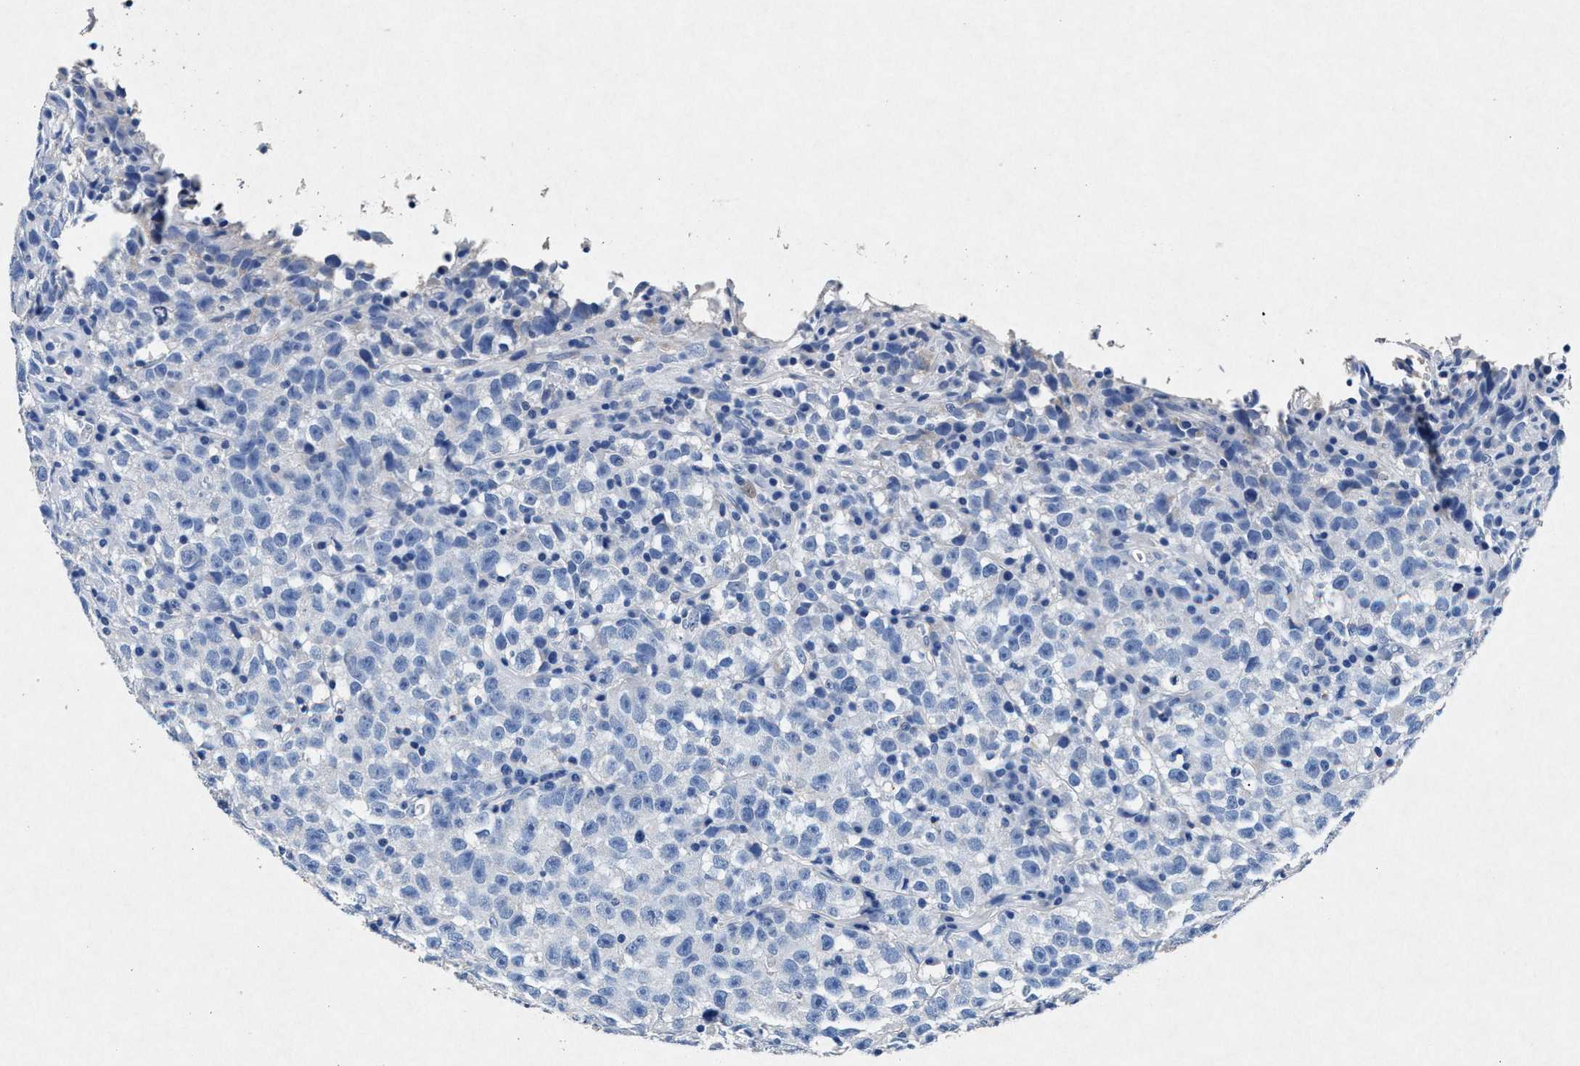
{"staining": {"intensity": "negative", "quantity": "none", "location": "none"}, "tissue": "testis cancer", "cell_type": "Tumor cells", "image_type": "cancer", "snomed": [{"axis": "morphology", "description": "Seminoma, NOS"}, {"axis": "topography", "description": "Testis"}], "caption": "Tumor cells are negative for protein expression in human testis cancer.", "gene": "MAP6", "patient": {"sex": "male", "age": 22}}